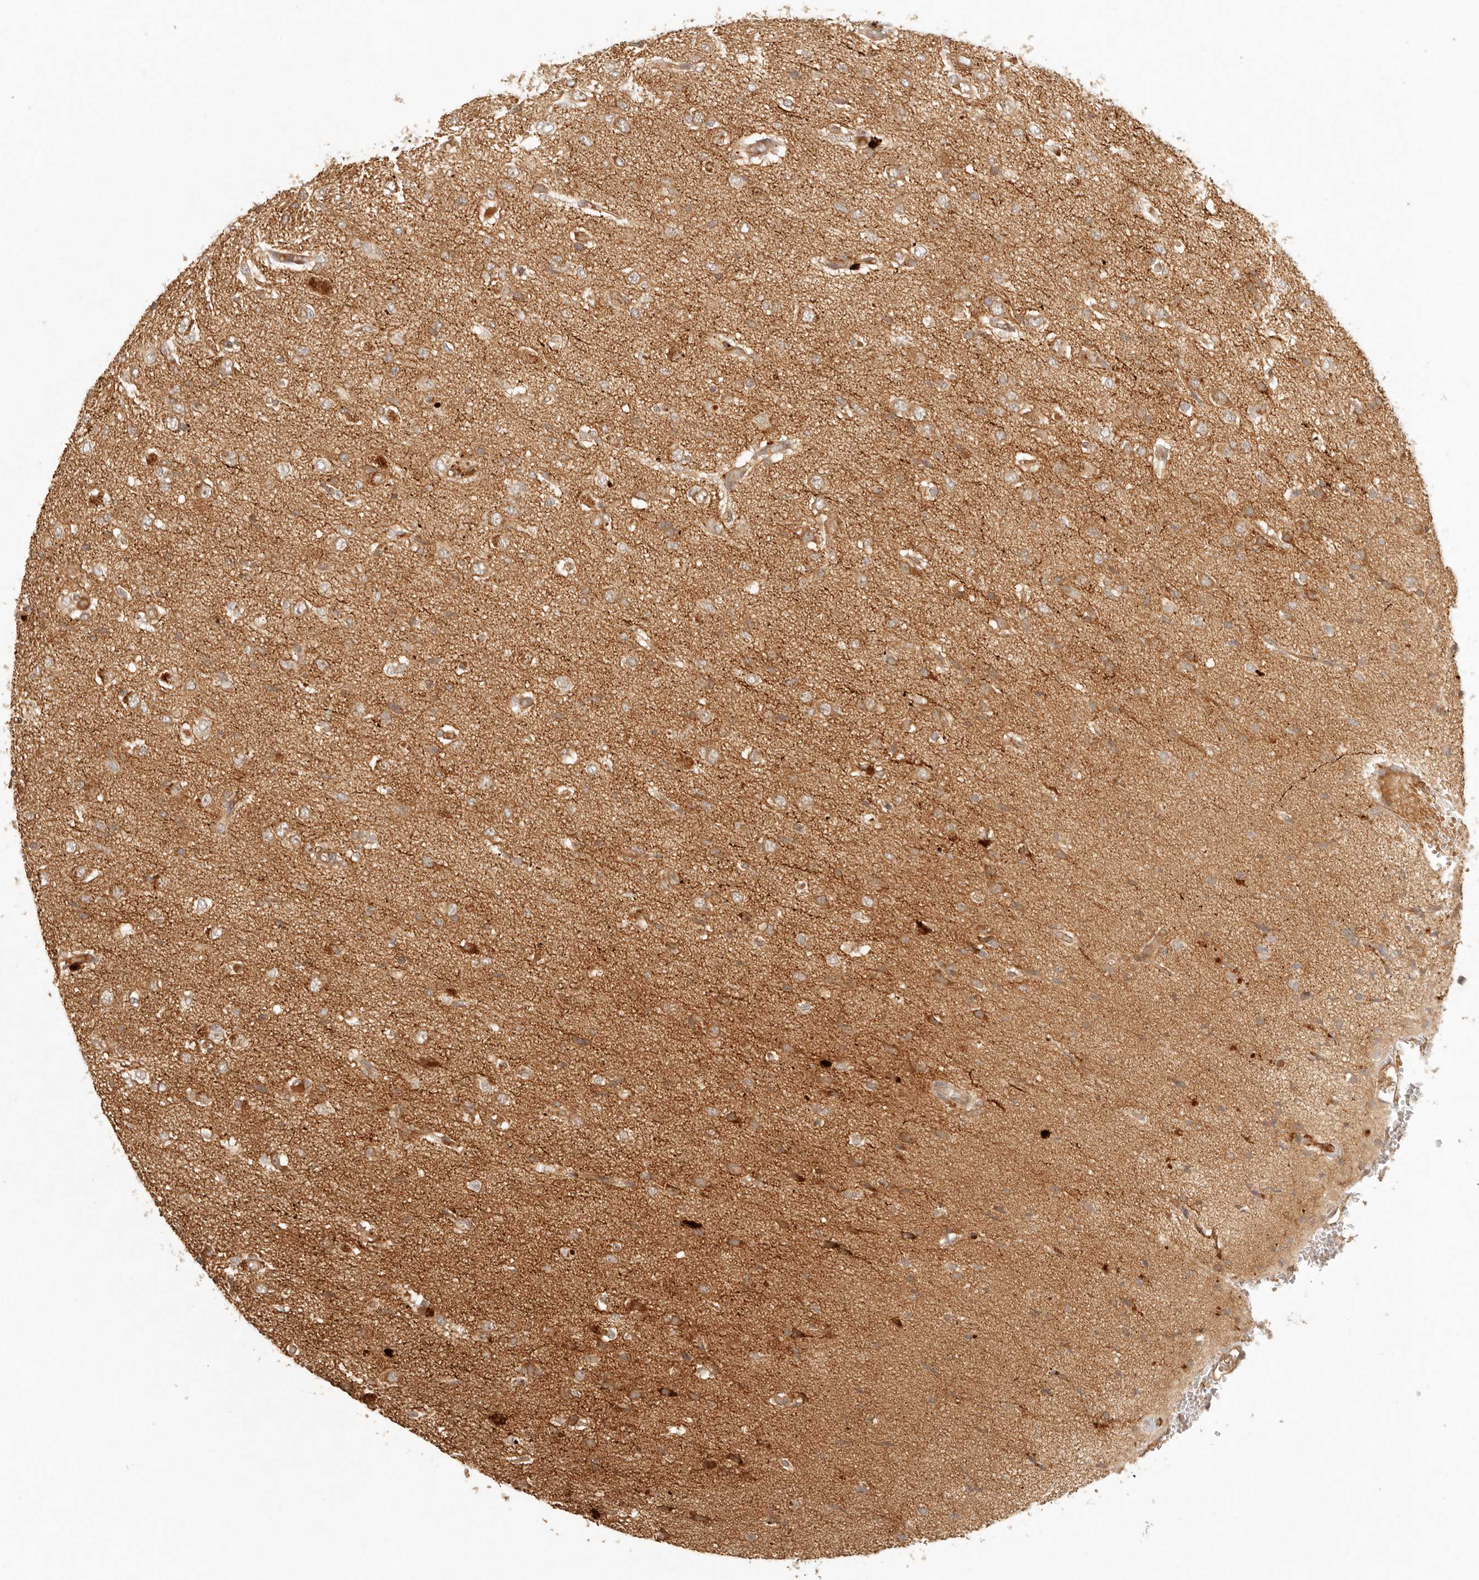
{"staining": {"intensity": "moderate", "quantity": ">75%", "location": "cytoplasmic/membranous"}, "tissue": "glioma", "cell_type": "Tumor cells", "image_type": "cancer", "snomed": [{"axis": "morphology", "description": "Glioma, malignant, High grade"}, {"axis": "topography", "description": "Brain"}], "caption": "A photomicrograph of human high-grade glioma (malignant) stained for a protein reveals moderate cytoplasmic/membranous brown staining in tumor cells.", "gene": "ANKRD61", "patient": {"sex": "female", "age": 59}}